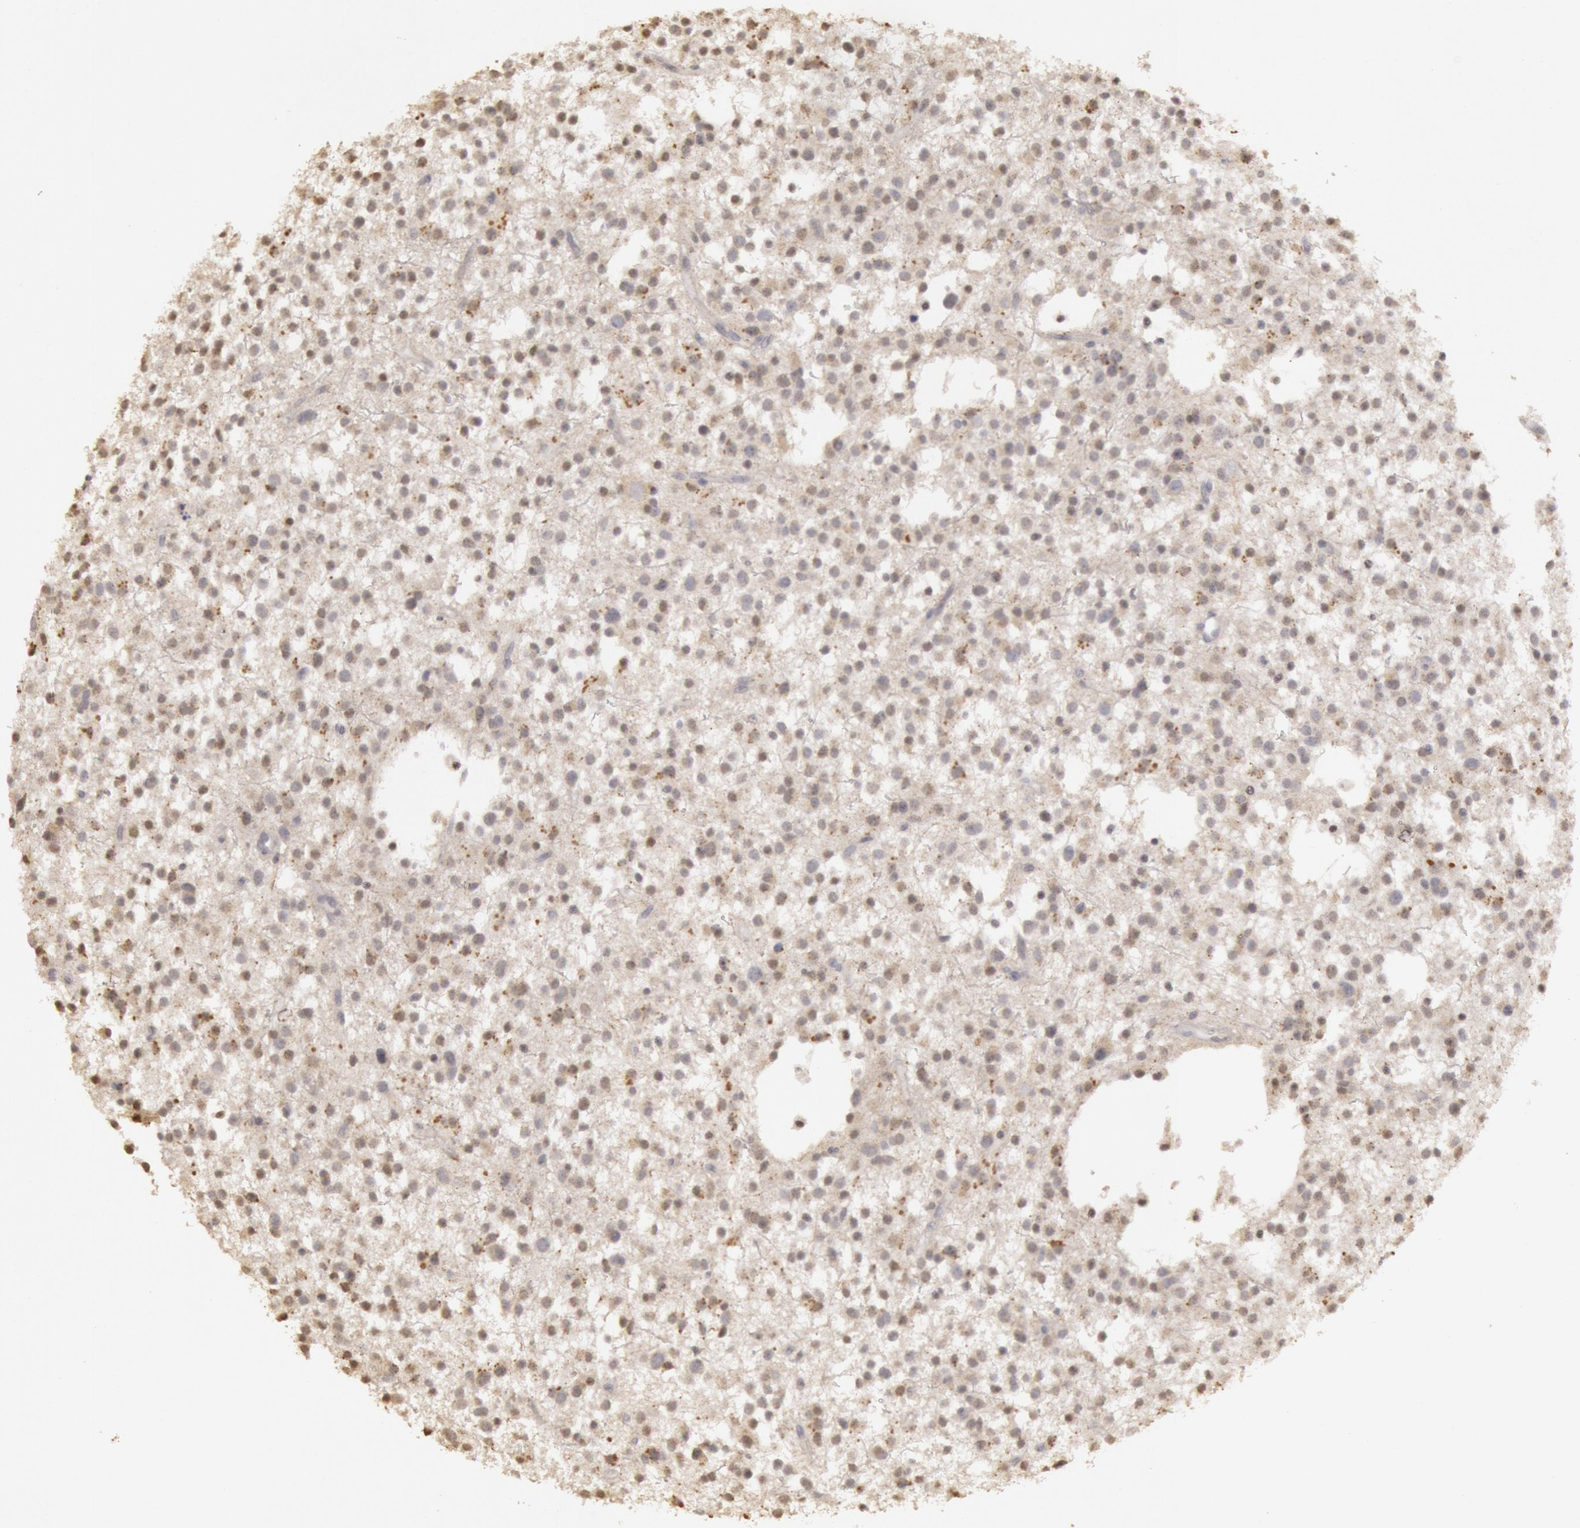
{"staining": {"intensity": "negative", "quantity": "none", "location": "none"}, "tissue": "glioma", "cell_type": "Tumor cells", "image_type": "cancer", "snomed": [{"axis": "morphology", "description": "Glioma, malignant, Low grade"}, {"axis": "topography", "description": "Brain"}], "caption": "An image of human glioma is negative for staining in tumor cells. The staining was performed using DAB (3,3'-diaminobenzidine) to visualize the protein expression in brown, while the nuclei were stained in blue with hematoxylin (Magnification: 20x).", "gene": "RIMBP3C", "patient": {"sex": "female", "age": 36}}